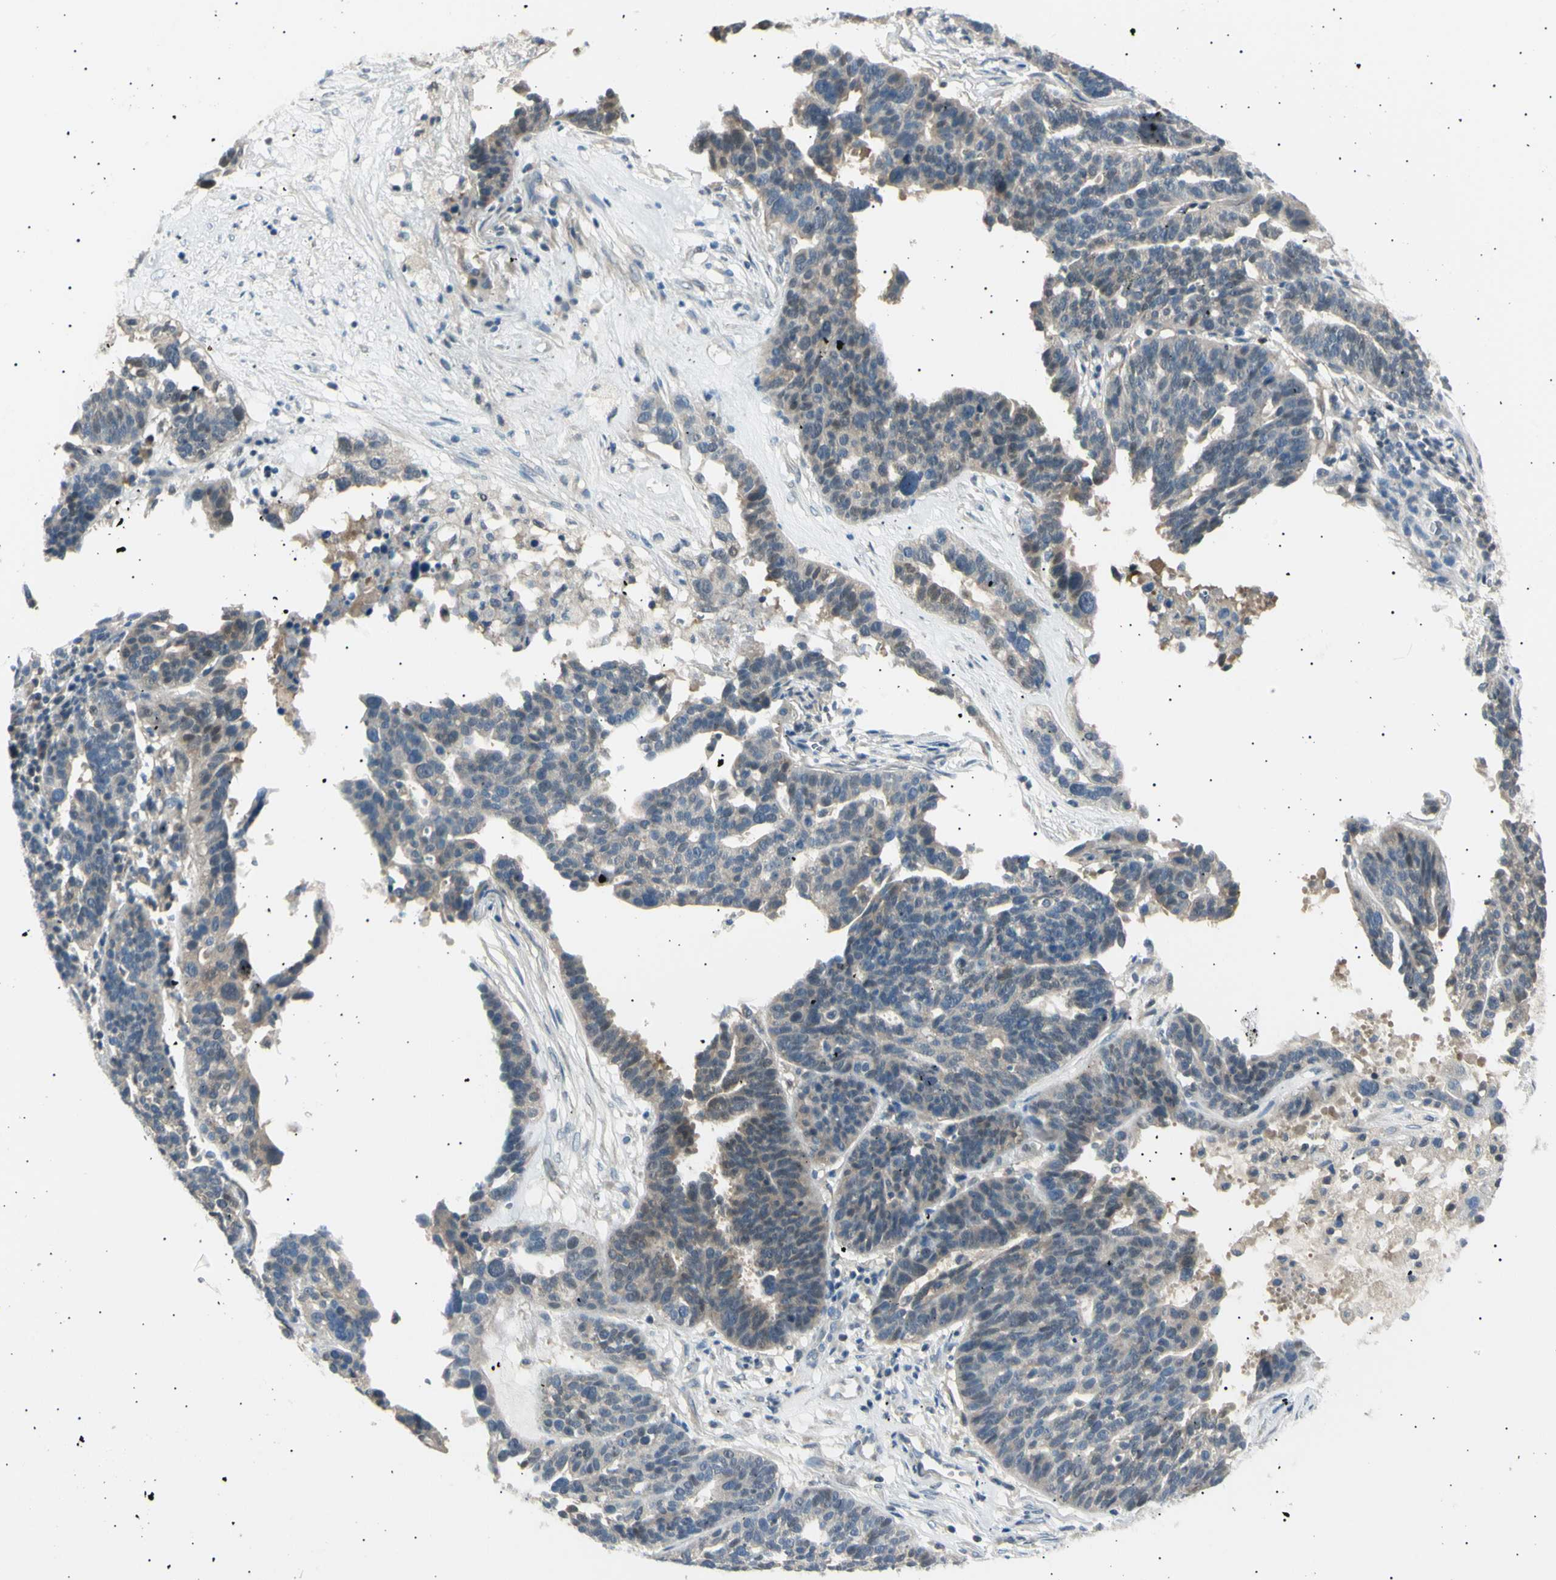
{"staining": {"intensity": "weak", "quantity": "25%-75%", "location": "cytoplasmic/membranous"}, "tissue": "ovarian cancer", "cell_type": "Tumor cells", "image_type": "cancer", "snomed": [{"axis": "morphology", "description": "Cystadenocarcinoma, serous, NOS"}, {"axis": "topography", "description": "Ovary"}], "caption": "Ovarian serous cystadenocarcinoma stained for a protein demonstrates weak cytoplasmic/membranous positivity in tumor cells. The staining was performed using DAB (3,3'-diaminobenzidine) to visualize the protein expression in brown, while the nuclei were stained in blue with hematoxylin (Magnification: 20x).", "gene": "LHPP", "patient": {"sex": "female", "age": 59}}